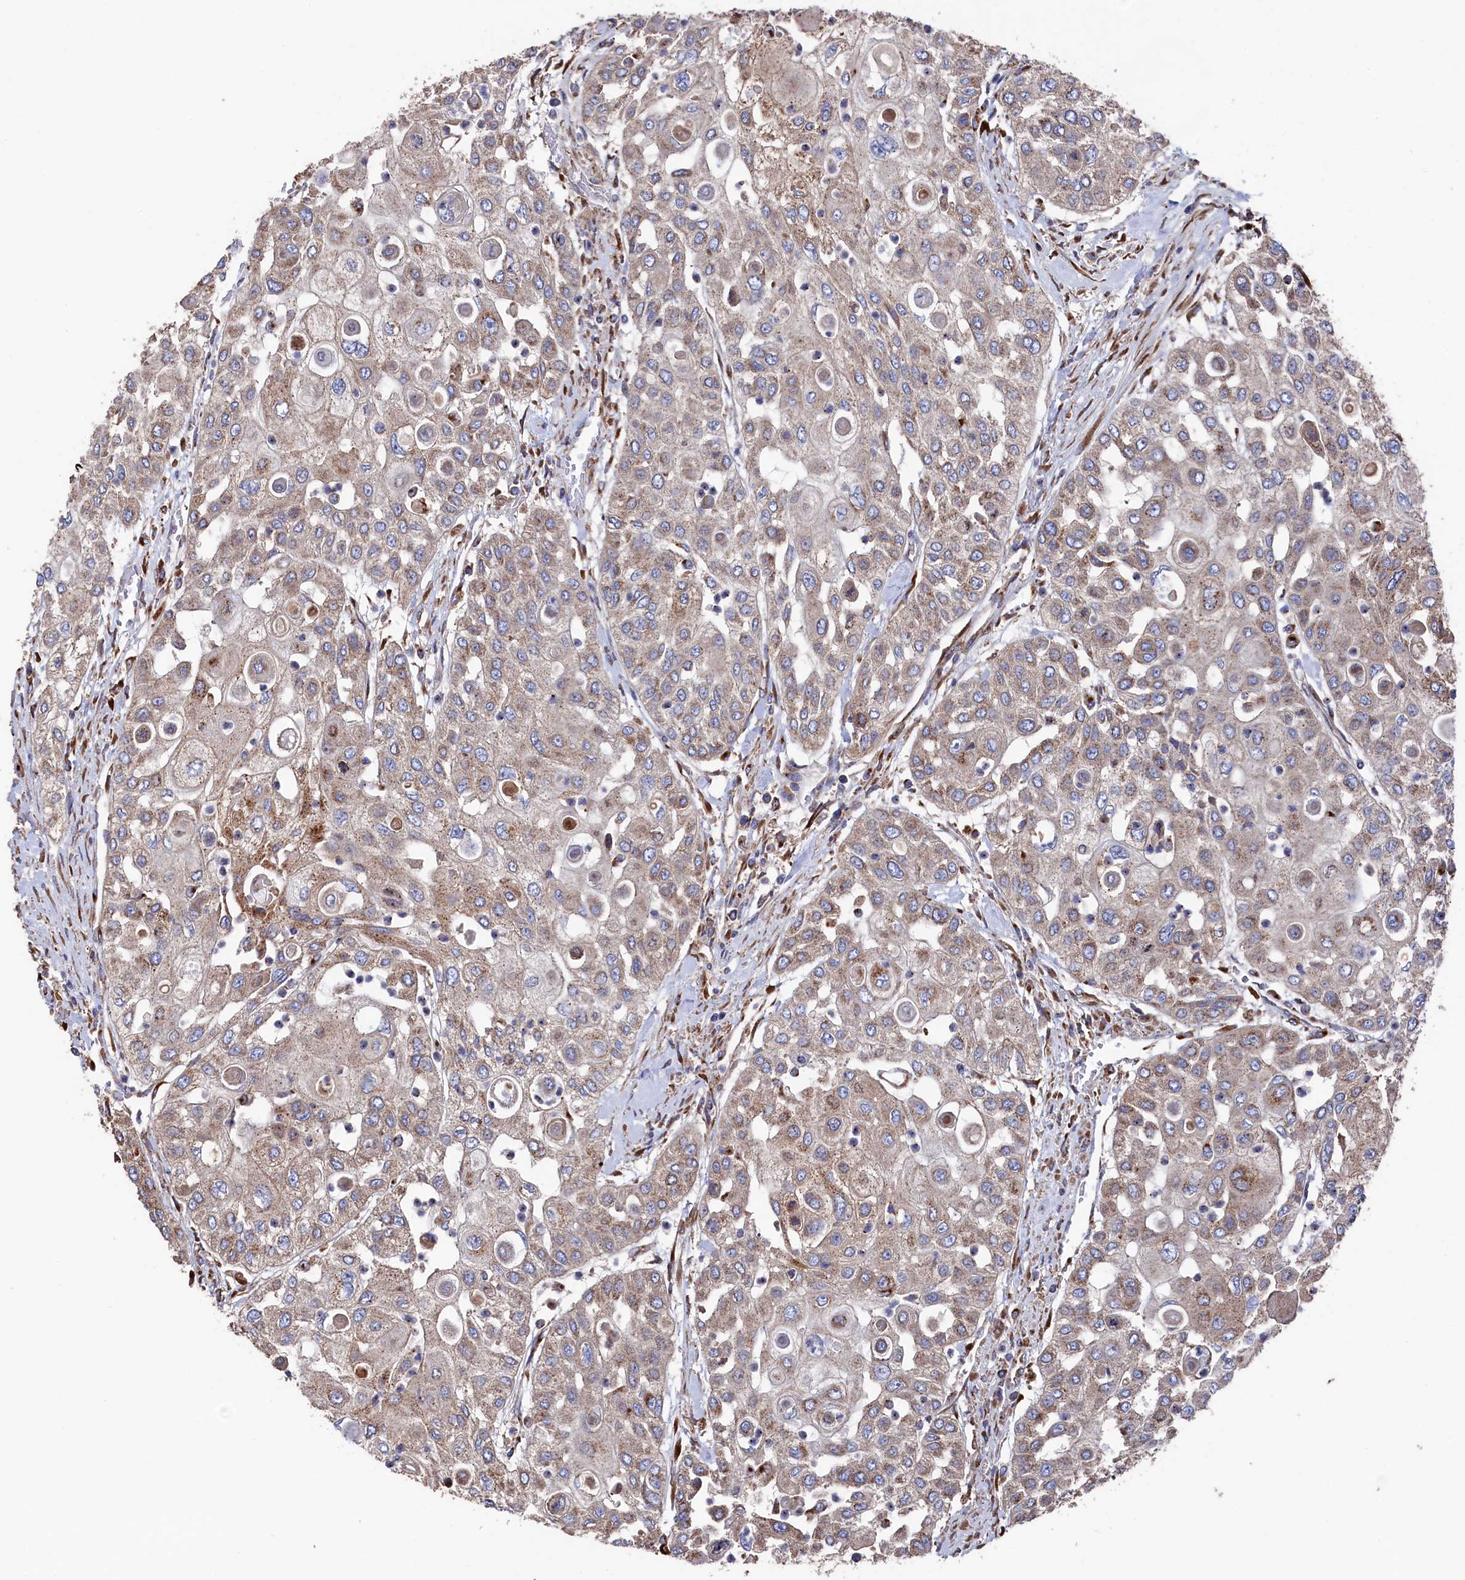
{"staining": {"intensity": "weak", "quantity": "25%-75%", "location": "cytoplasmic/membranous"}, "tissue": "urothelial cancer", "cell_type": "Tumor cells", "image_type": "cancer", "snomed": [{"axis": "morphology", "description": "Urothelial carcinoma, High grade"}, {"axis": "topography", "description": "Urinary bladder"}], "caption": "This histopathology image exhibits immunohistochemistry staining of human high-grade urothelial carcinoma, with low weak cytoplasmic/membranous positivity in approximately 25%-75% of tumor cells.", "gene": "PRRC1", "patient": {"sex": "female", "age": 79}}